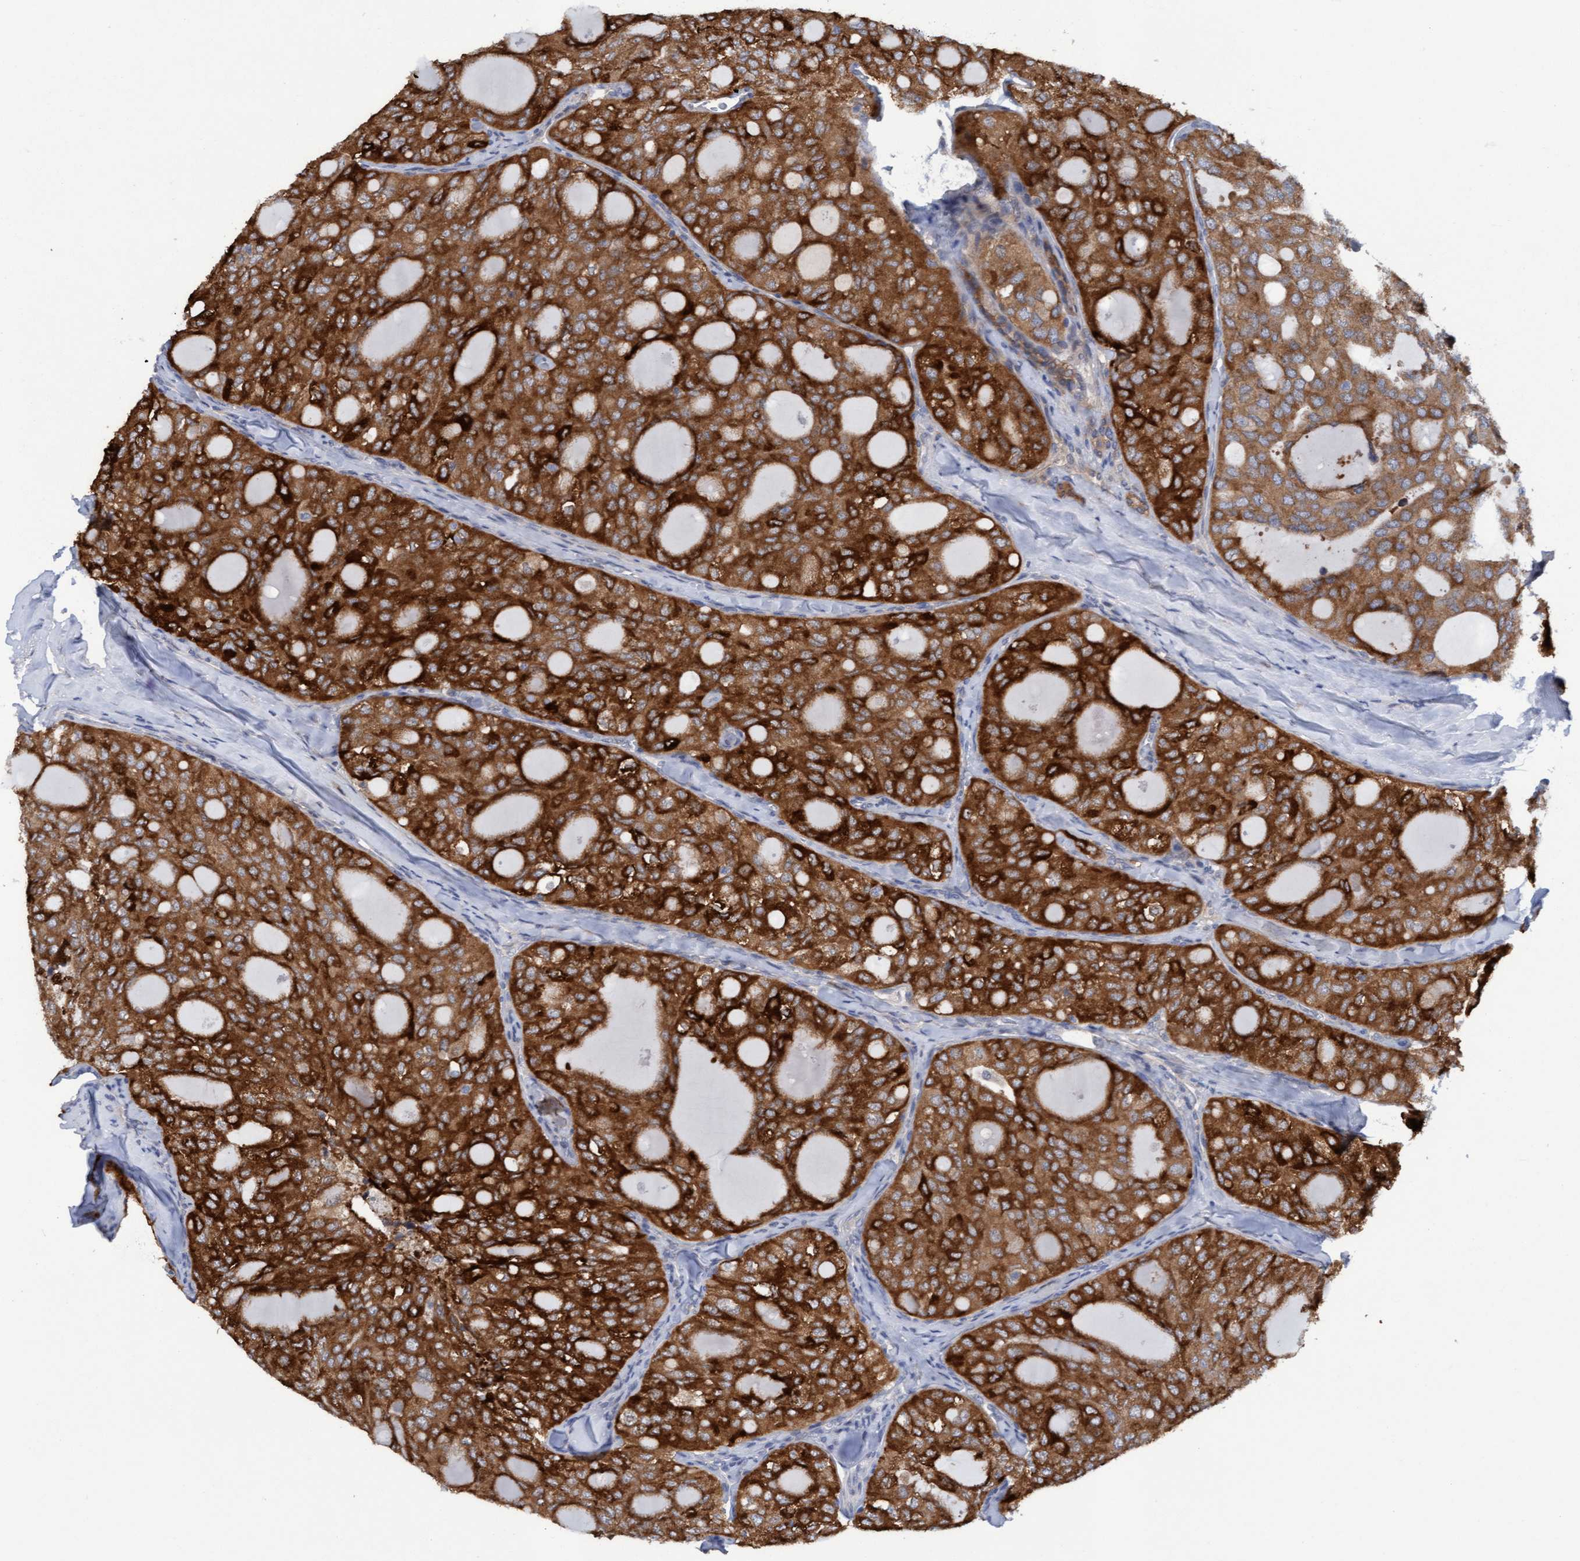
{"staining": {"intensity": "strong", "quantity": ">75%", "location": "cytoplasmic/membranous"}, "tissue": "thyroid cancer", "cell_type": "Tumor cells", "image_type": "cancer", "snomed": [{"axis": "morphology", "description": "Follicular adenoma carcinoma, NOS"}, {"axis": "topography", "description": "Thyroid gland"}], "caption": "Protein staining by immunohistochemistry reveals strong cytoplasmic/membranous expression in approximately >75% of tumor cells in thyroid follicular adenoma carcinoma. (Stains: DAB in brown, nuclei in blue, Microscopy: brightfield microscopy at high magnification).", "gene": "PLCD1", "patient": {"sex": "male", "age": 75}}